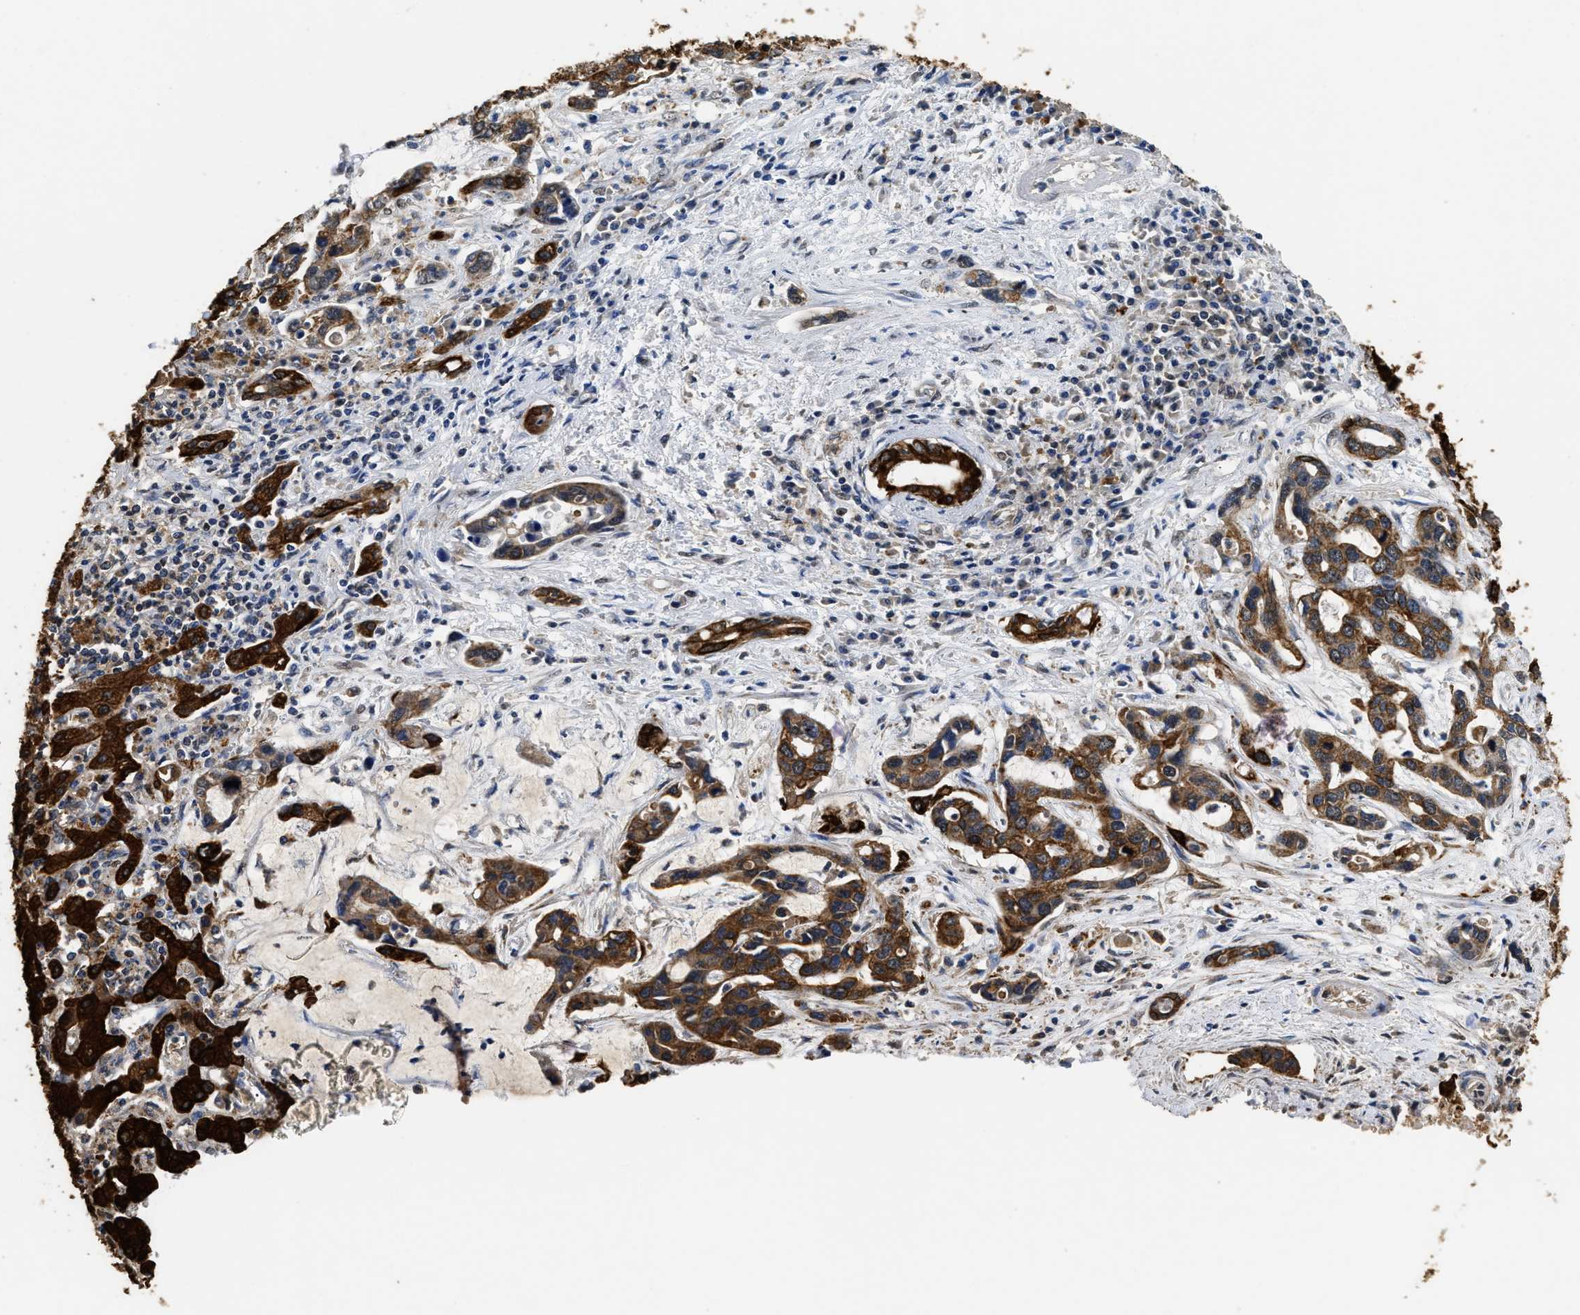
{"staining": {"intensity": "moderate", "quantity": ">75%", "location": "cytoplasmic/membranous"}, "tissue": "liver cancer", "cell_type": "Tumor cells", "image_type": "cancer", "snomed": [{"axis": "morphology", "description": "Cholangiocarcinoma"}, {"axis": "topography", "description": "Liver"}], "caption": "Liver cancer tissue displays moderate cytoplasmic/membranous staining in approximately >75% of tumor cells", "gene": "CTNNA1", "patient": {"sex": "female", "age": 65}}